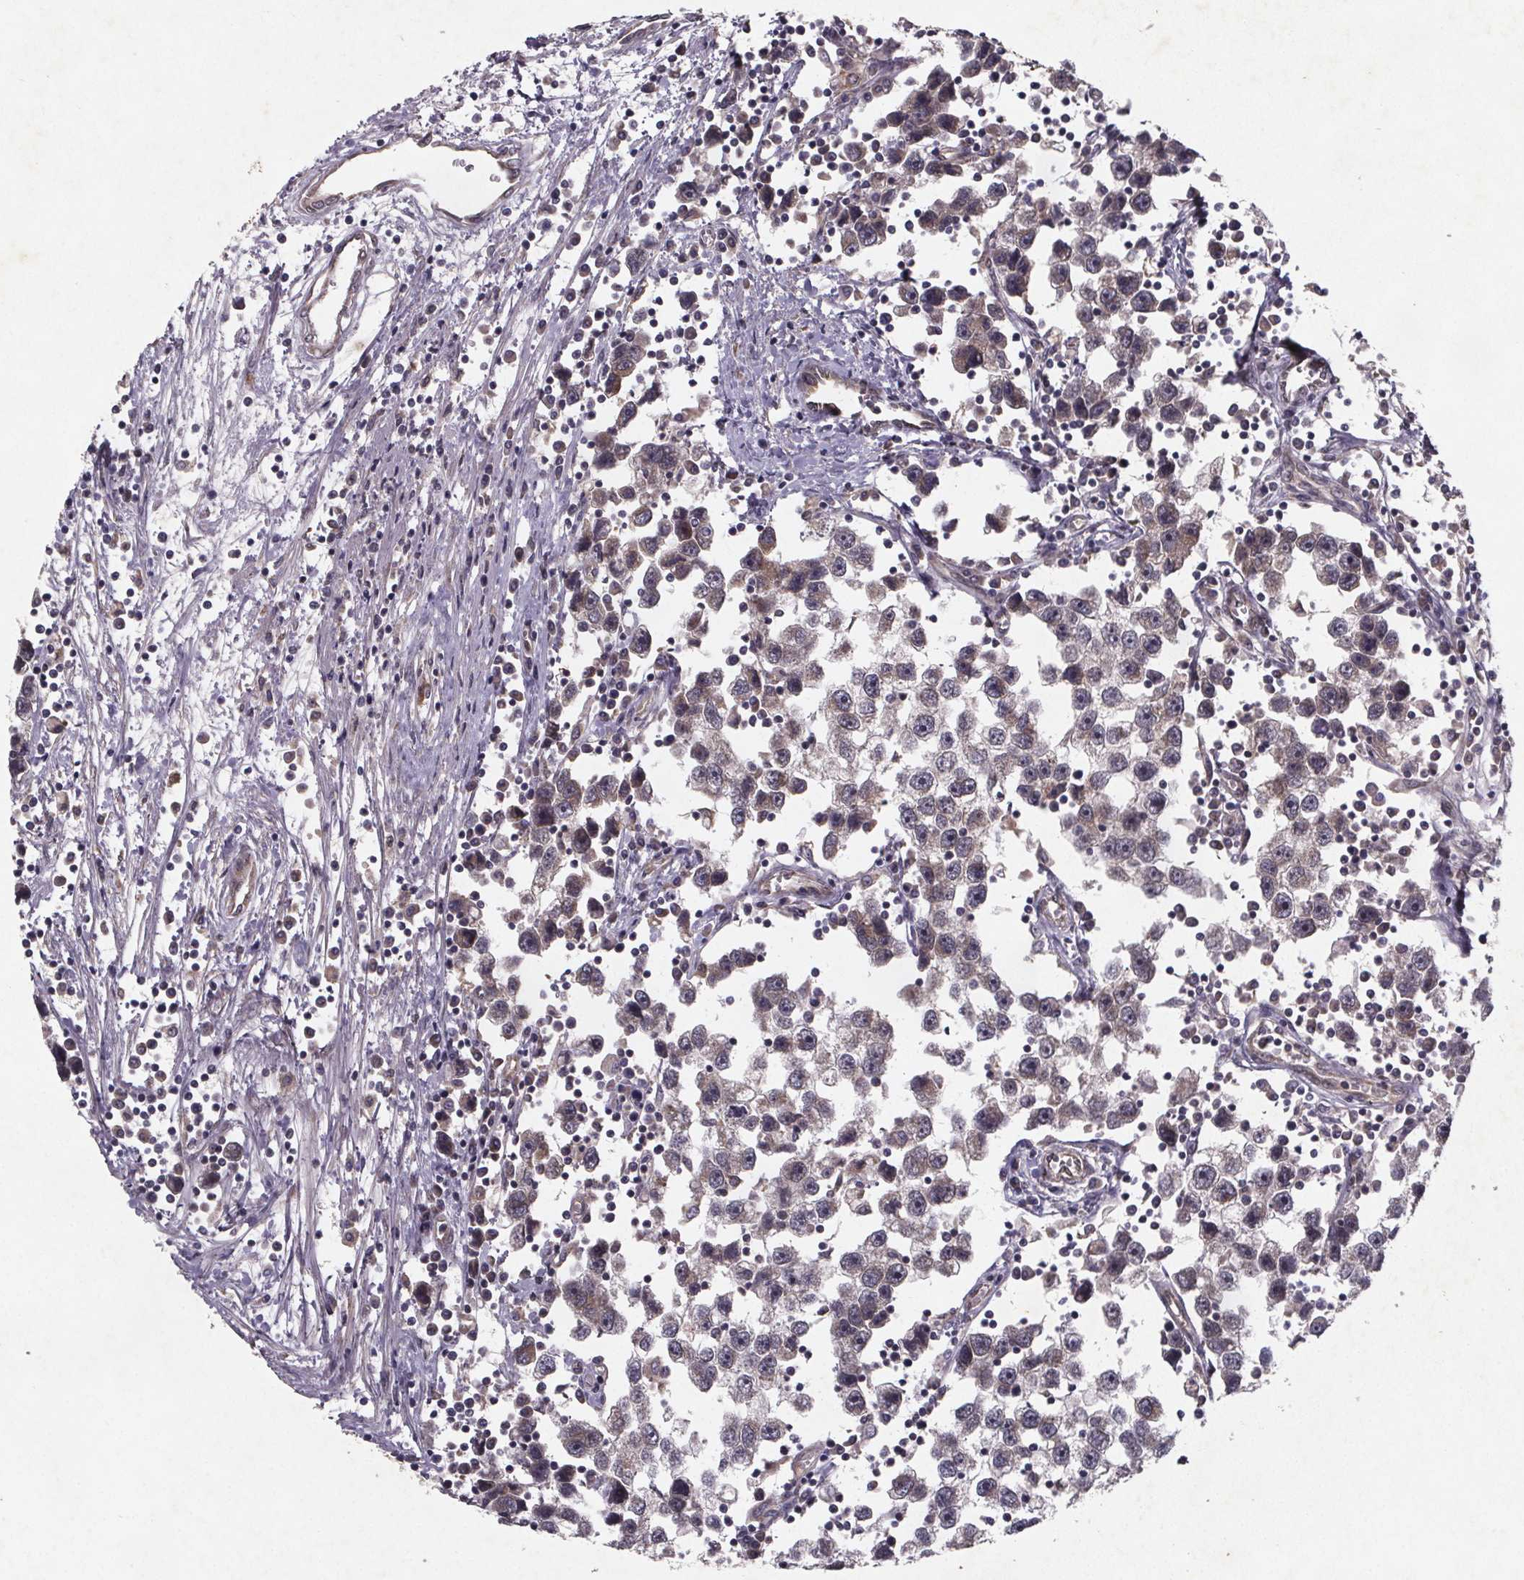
{"staining": {"intensity": "negative", "quantity": "none", "location": "none"}, "tissue": "testis cancer", "cell_type": "Tumor cells", "image_type": "cancer", "snomed": [{"axis": "morphology", "description": "Seminoma, NOS"}, {"axis": "topography", "description": "Testis"}], "caption": "IHC image of human testis seminoma stained for a protein (brown), which demonstrates no staining in tumor cells.", "gene": "PIERCE2", "patient": {"sex": "male", "age": 30}}